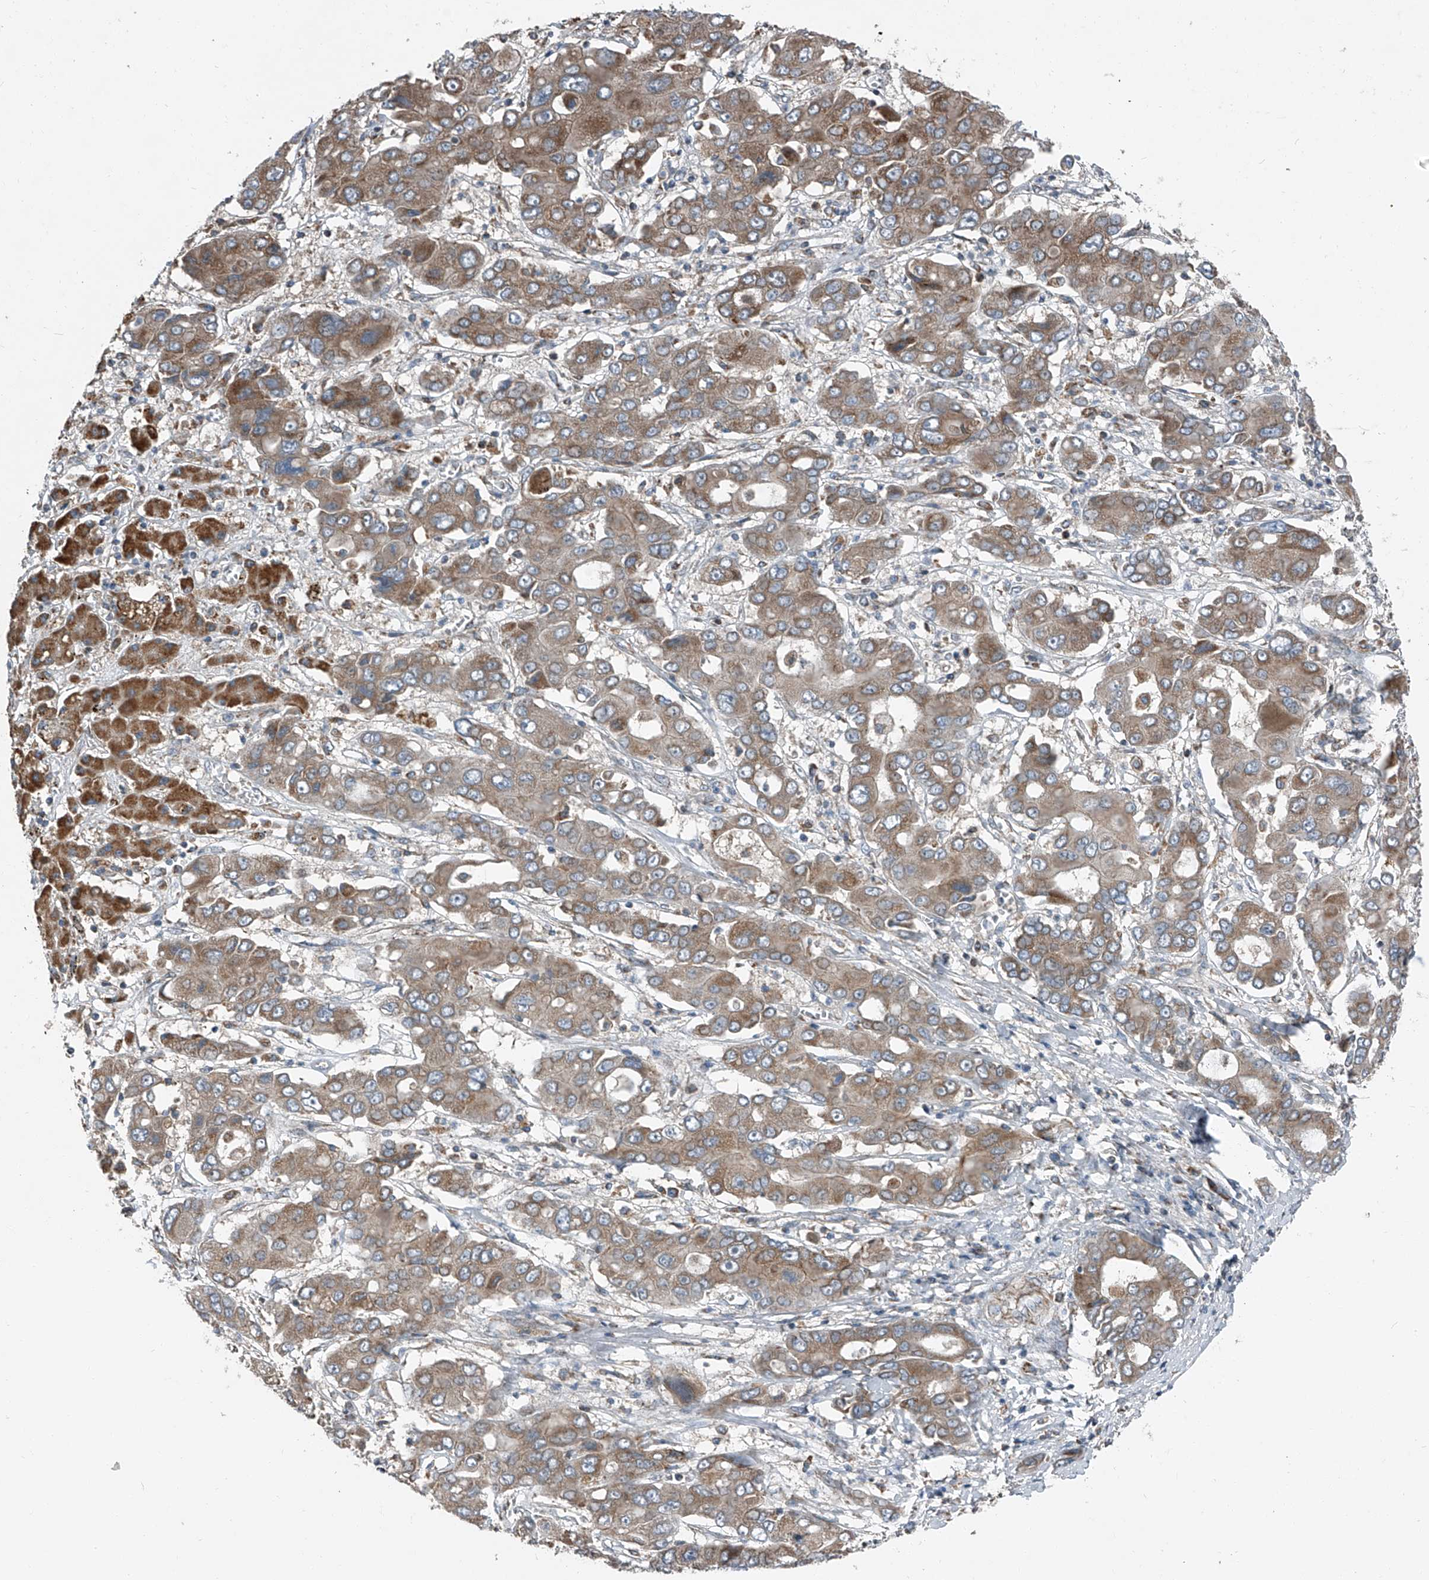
{"staining": {"intensity": "moderate", "quantity": ">75%", "location": "cytoplasmic/membranous"}, "tissue": "liver cancer", "cell_type": "Tumor cells", "image_type": "cancer", "snomed": [{"axis": "morphology", "description": "Cholangiocarcinoma"}, {"axis": "topography", "description": "Liver"}], "caption": "This is a photomicrograph of IHC staining of liver cholangiocarcinoma, which shows moderate staining in the cytoplasmic/membranous of tumor cells.", "gene": "CHRNA7", "patient": {"sex": "male", "age": 67}}